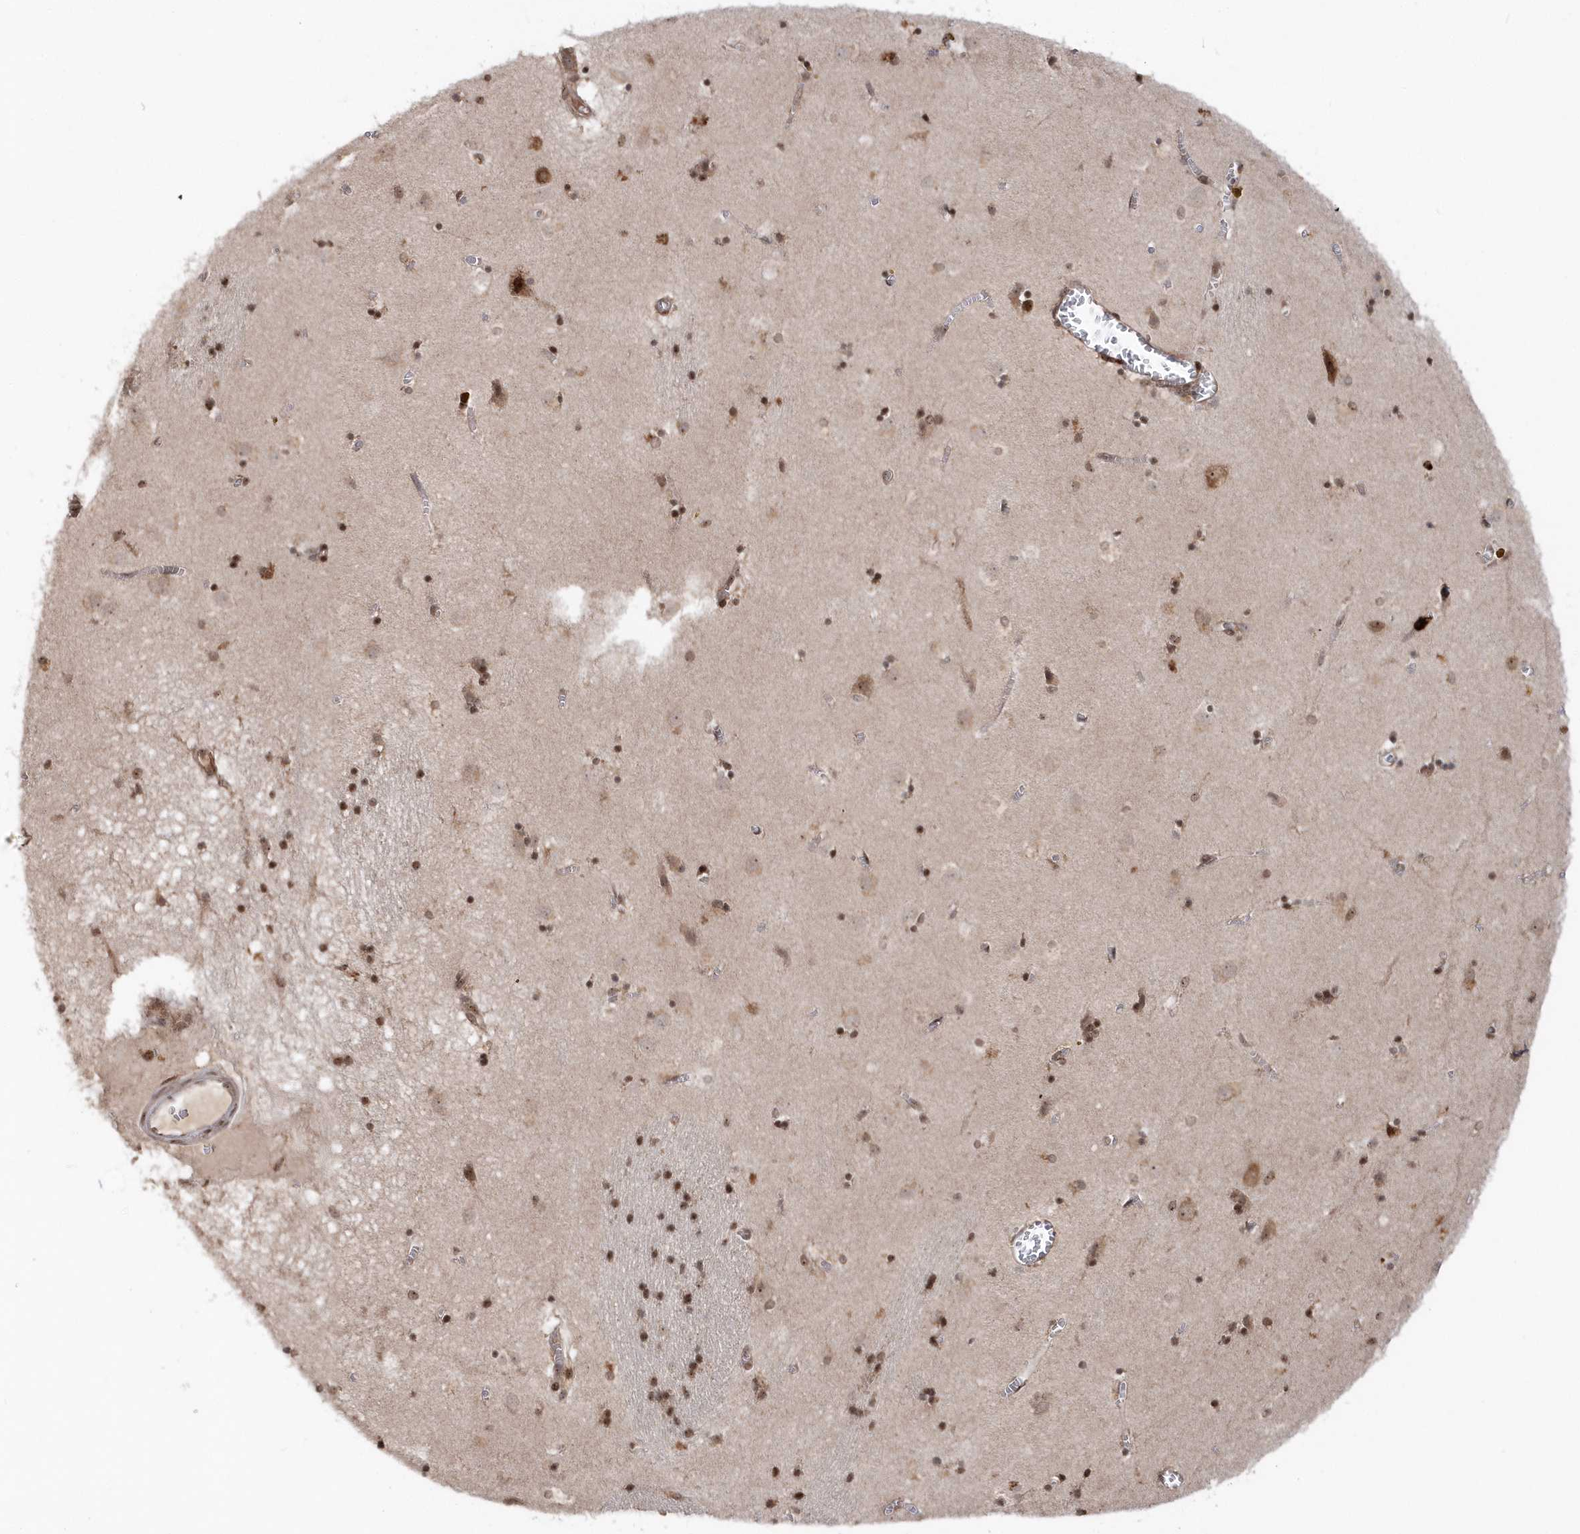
{"staining": {"intensity": "moderate", "quantity": "25%-75%", "location": "nuclear"}, "tissue": "caudate", "cell_type": "Glial cells", "image_type": "normal", "snomed": [{"axis": "morphology", "description": "Normal tissue, NOS"}, {"axis": "topography", "description": "Lateral ventricle wall"}], "caption": "High-power microscopy captured an immunohistochemistry (IHC) image of benign caudate, revealing moderate nuclear expression in about 25%-75% of glial cells.", "gene": "SOWAHB", "patient": {"sex": "male", "age": 70}}